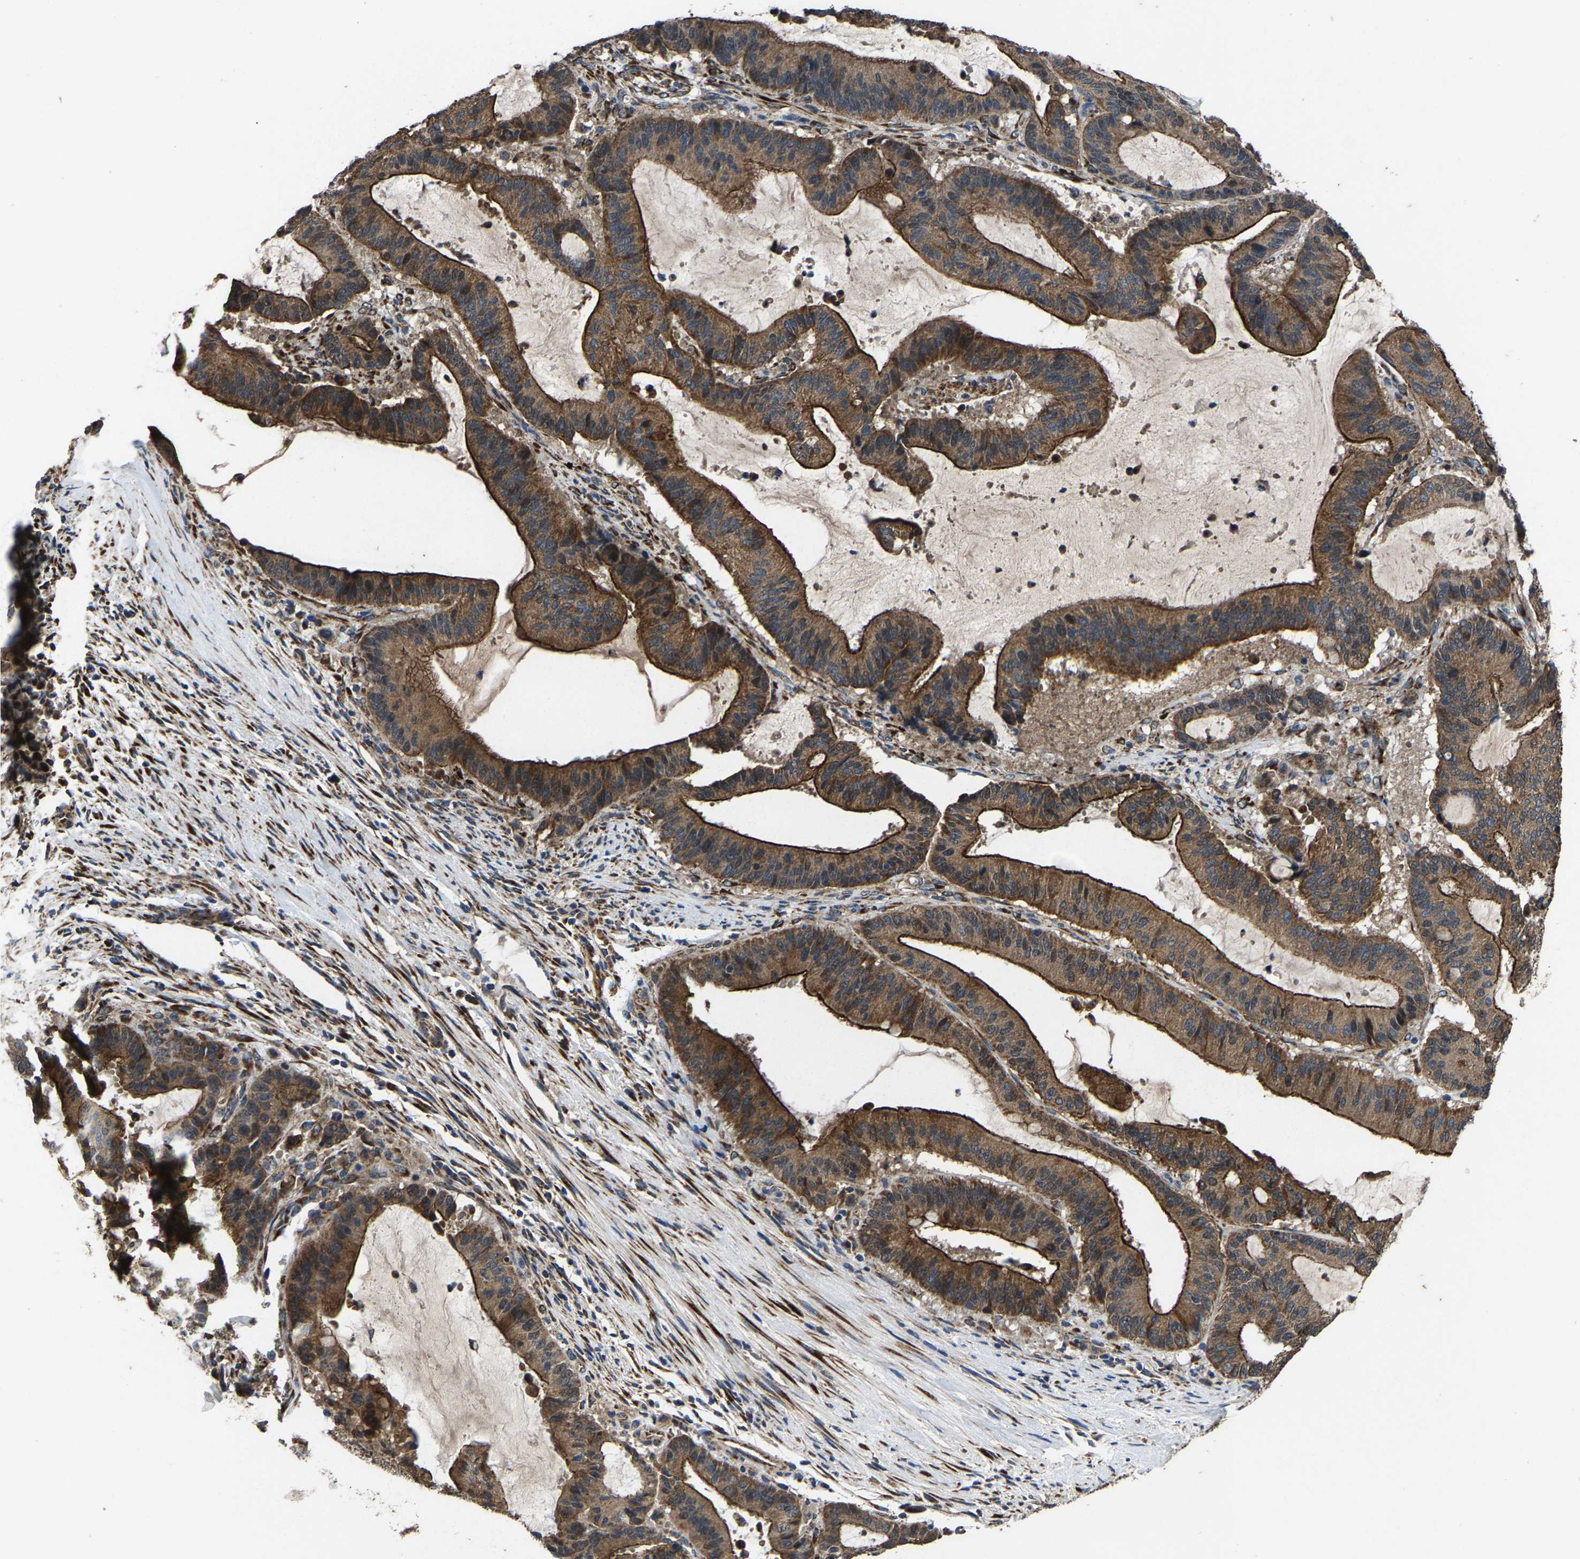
{"staining": {"intensity": "strong", "quantity": ">75%", "location": "cytoplasmic/membranous"}, "tissue": "liver cancer", "cell_type": "Tumor cells", "image_type": "cancer", "snomed": [{"axis": "morphology", "description": "Normal tissue, NOS"}, {"axis": "morphology", "description": "Cholangiocarcinoma"}, {"axis": "topography", "description": "Liver"}, {"axis": "topography", "description": "Peripheral nerve tissue"}], "caption": "A high-resolution micrograph shows immunohistochemistry staining of liver cholangiocarcinoma, which displays strong cytoplasmic/membranous expression in approximately >75% of tumor cells. (DAB IHC, brown staining for protein, blue staining for nuclei).", "gene": "PDP1", "patient": {"sex": "female", "age": 73}}